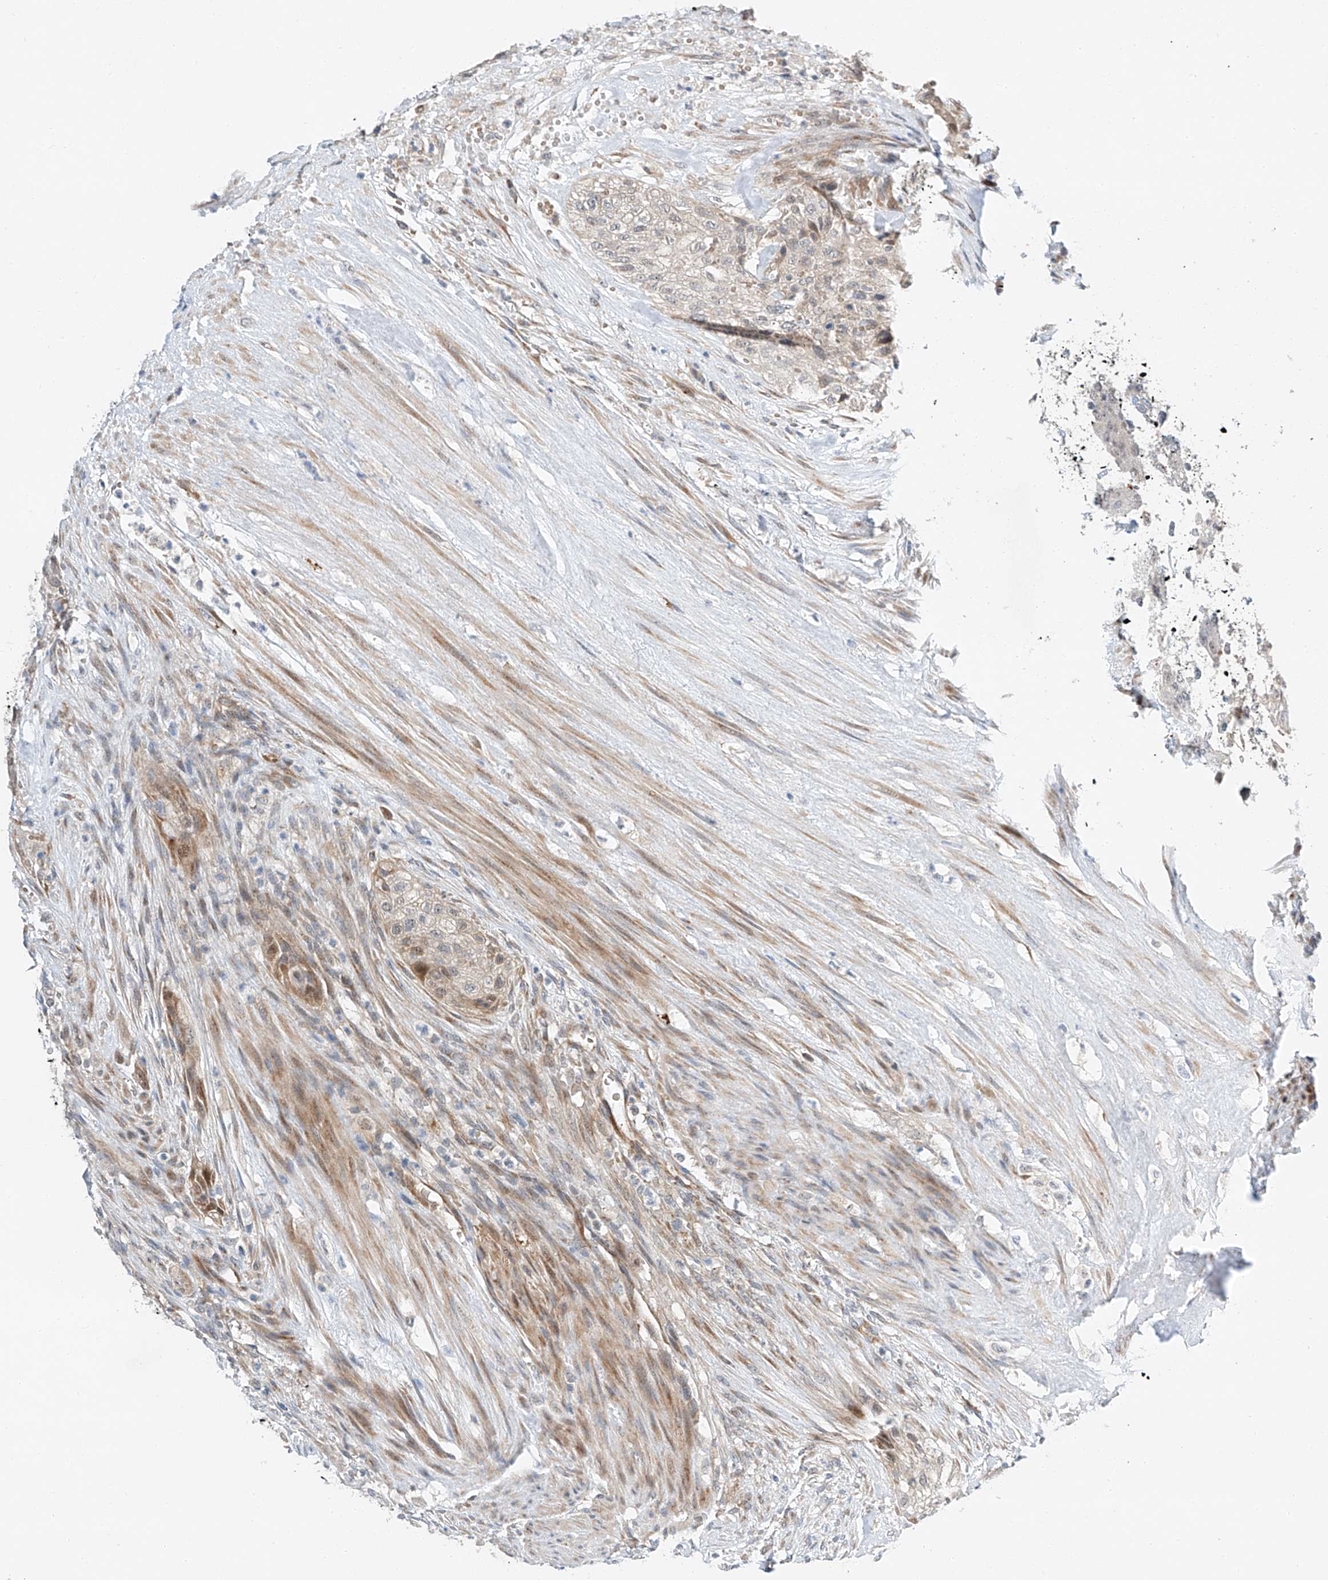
{"staining": {"intensity": "moderate", "quantity": "<25%", "location": "cytoplasmic/membranous,nuclear"}, "tissue": "urothelial cancer", "cell_type": "Tumor cells", "image_type": "cancer", "snomed": [{"axis": "morphology", "description": "Urothelial carcinoma, High grade"}, {"axis": "topography", "description": "Urinary bladder"}], "caption": "Urothelial carcinoma (high-grade) stained with immunohistochemistry (IHC) reveals moderate cytoplasmic/membranous and nuclear expression in approximately <25% of tumor cells. The staining was performed using DAB (3,3'-diaminobenzidine), with brown indicating positive protein expression. Nuclei are stained blue with hematoxylin.", "gene": "CLDND1", "patient": {"sex": "male", "age": 35}}